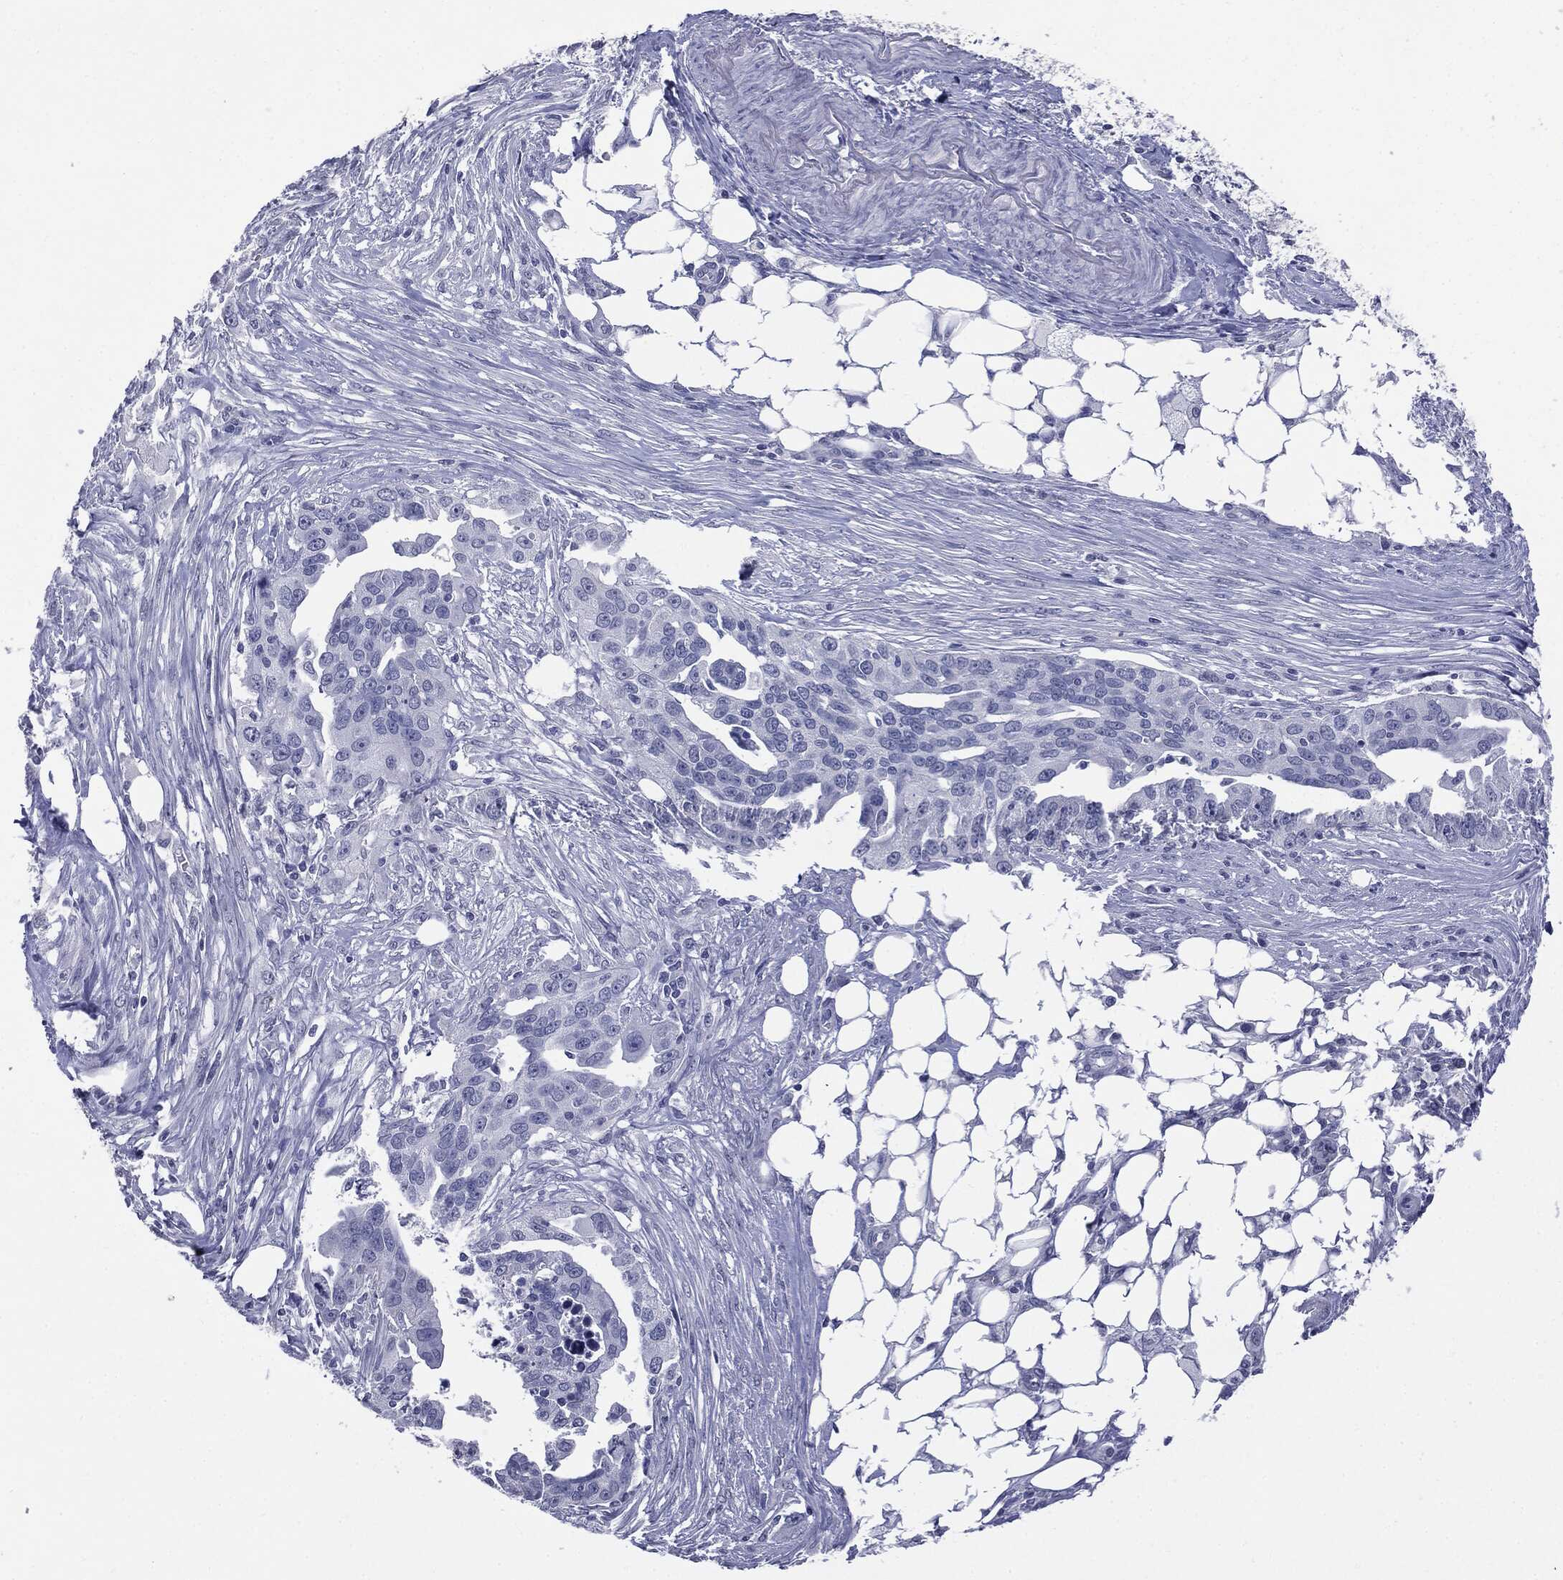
{"staining": {"intensity": "negative", "quantity": "none", "location": "none"}, "tissue": "ovarian cancer", "cell_type": "Tumor cells", "image_type": "cancer", "snomed": [{"axis": "morphology", "description": "Carcinoma, endometroid"}, {"axis": "morphology", "description": "Cystadenocarcinoma, serous, NOS"}, {"axis": "topography", "description": "Ovary"}], "caption": "Ovarian cancer was stained to show a protein in brown. There is no significant expression in tumor cells.", "gene": "TSHB", "patient": {"sex": "female", "age": 45}}